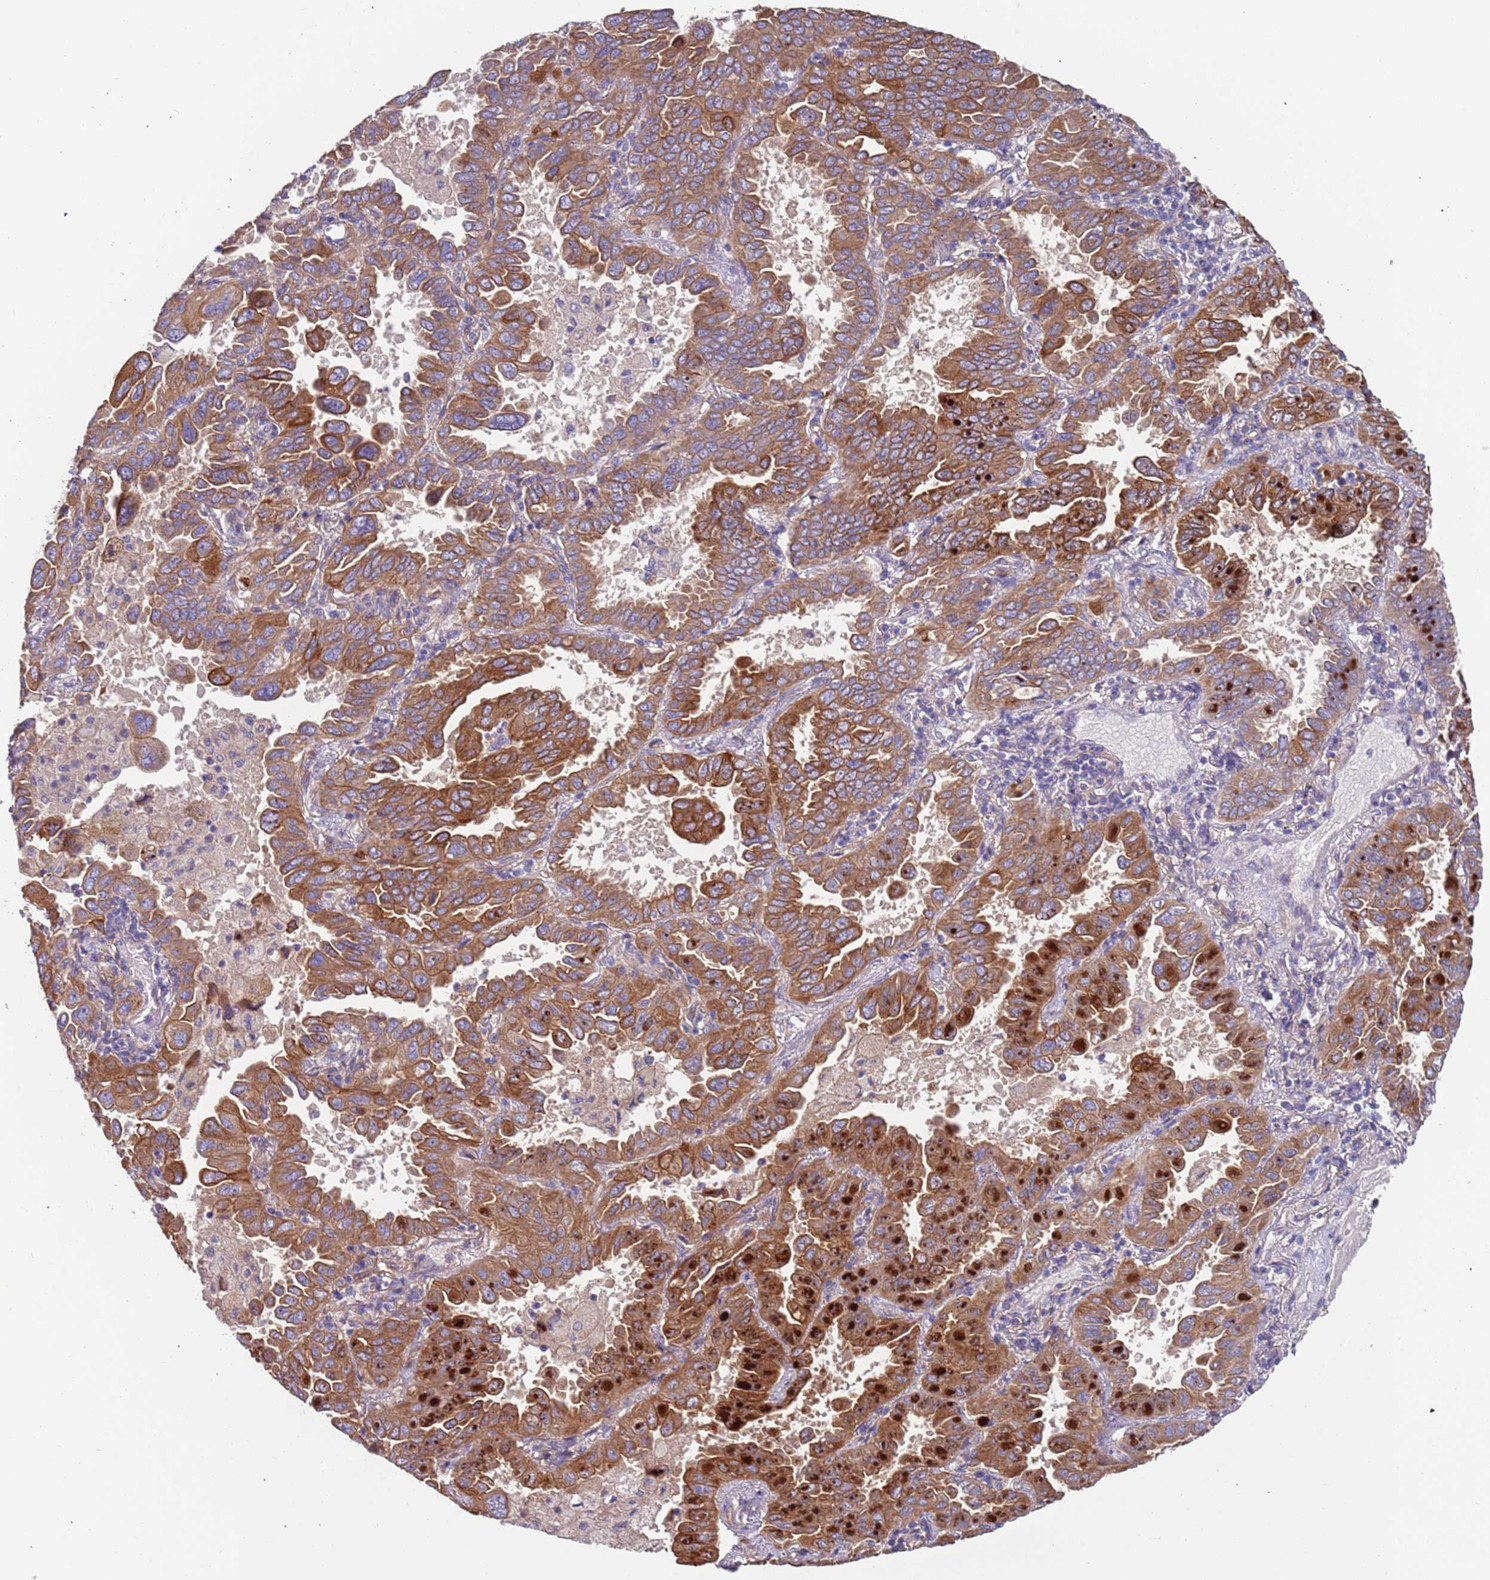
{"staining": {"intensity": "moderate", "quantity": ">75%", "location": "cytoplasmic/membranous"}, "tissue": "lung cancer", "cell_type": "Tumor cells", "image_type": "cancer", "snomed": [{"axis": "morphology", "description": "Adenocarcinoma, NOS"}, {"axis": "topography", "description": "Lung"}], "caption": "Lung cancer stained for a protein reveals moderate cytoplasmic/membranous positivity in tumor cells.", "gene": "LAMB4", "patient": {"sex": "male", "age": 64}}